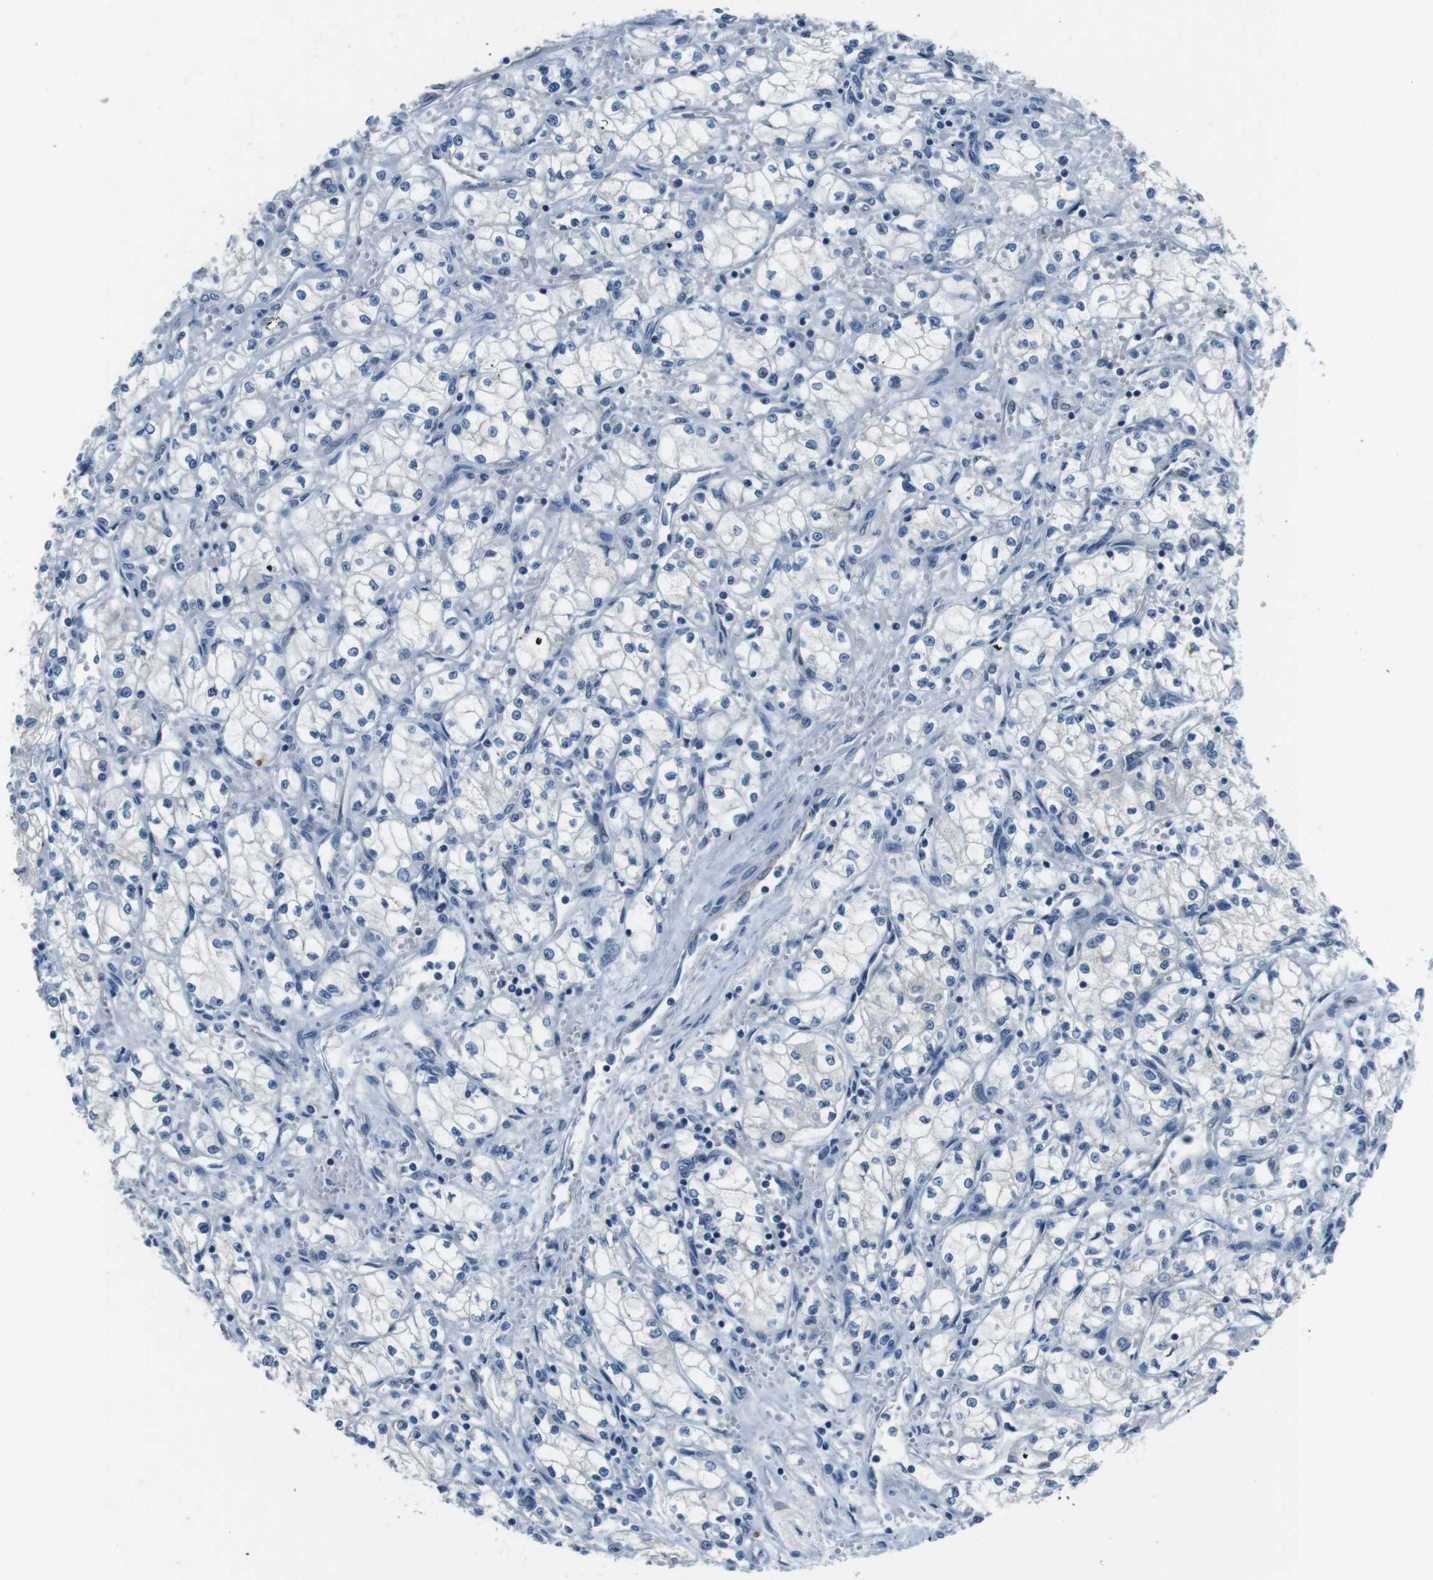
{"staining": {"intensity": "negative", "quantity": "none", "location": "none"}, "tissue": "renal cancer", "cell_type": "Tumor cells", "image_type": "cancer", "snomed": [{"axis": "morphology", "description": "Normal tissue, NOS"}, {"axis": "morphology", "description": "Adenocarcinoma, NOS"}, {"axis": "topography", "description": "Kidney"}], "caption": "There is no significant expression in tumor cells of renal cancer (adenocarcinoma). (Stains: DAB immunohistochemistry (IHC) with hematoxylin counter stain, Microscopy: brightfield microscopy at high magnification).", "gene": "LRRC49", "patient": {"sex": "male", "age": 59}}